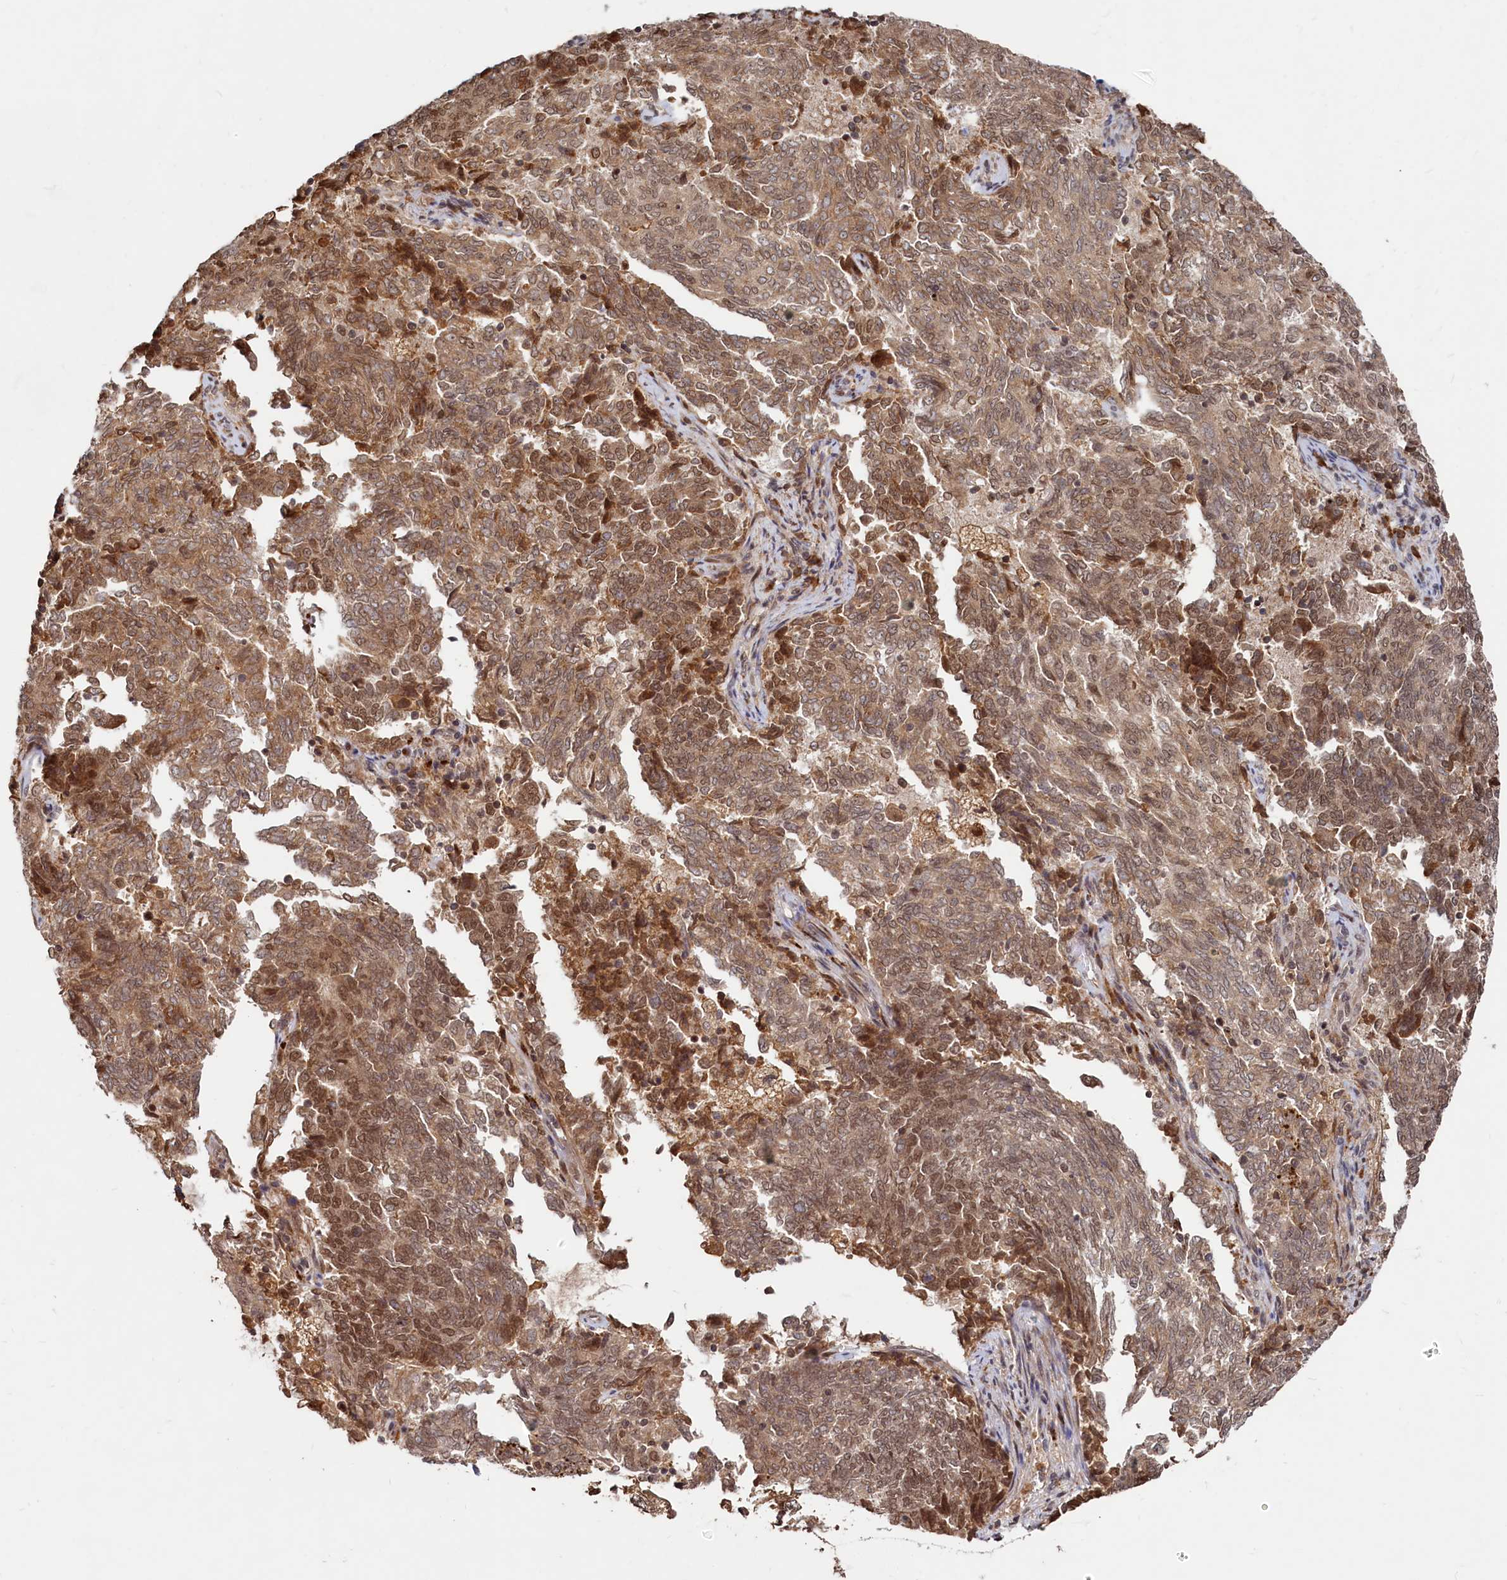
{"staining": {"intensity": "moderate", "quantity": ">75%", "location": "cytoplasmic/membranous,nuclear"}, "tissue": "endometrial cancer", "cell_type": "Tumor cells", "image_type": "cancer", "snomed": [{"axis": "morphology", "description": "Adenocarcinoma, NOS"}, {"axis": "topography", "description": "Endometrium"}], "caption": "An image of endometrial adenocarcinoma stained for a protein exhibits moderate cytoplasmic/membranous and nuclear brown staining in tumor cells.", "gene": "TRAPPC4", "patient": {"sex": "female", "age": 80}}